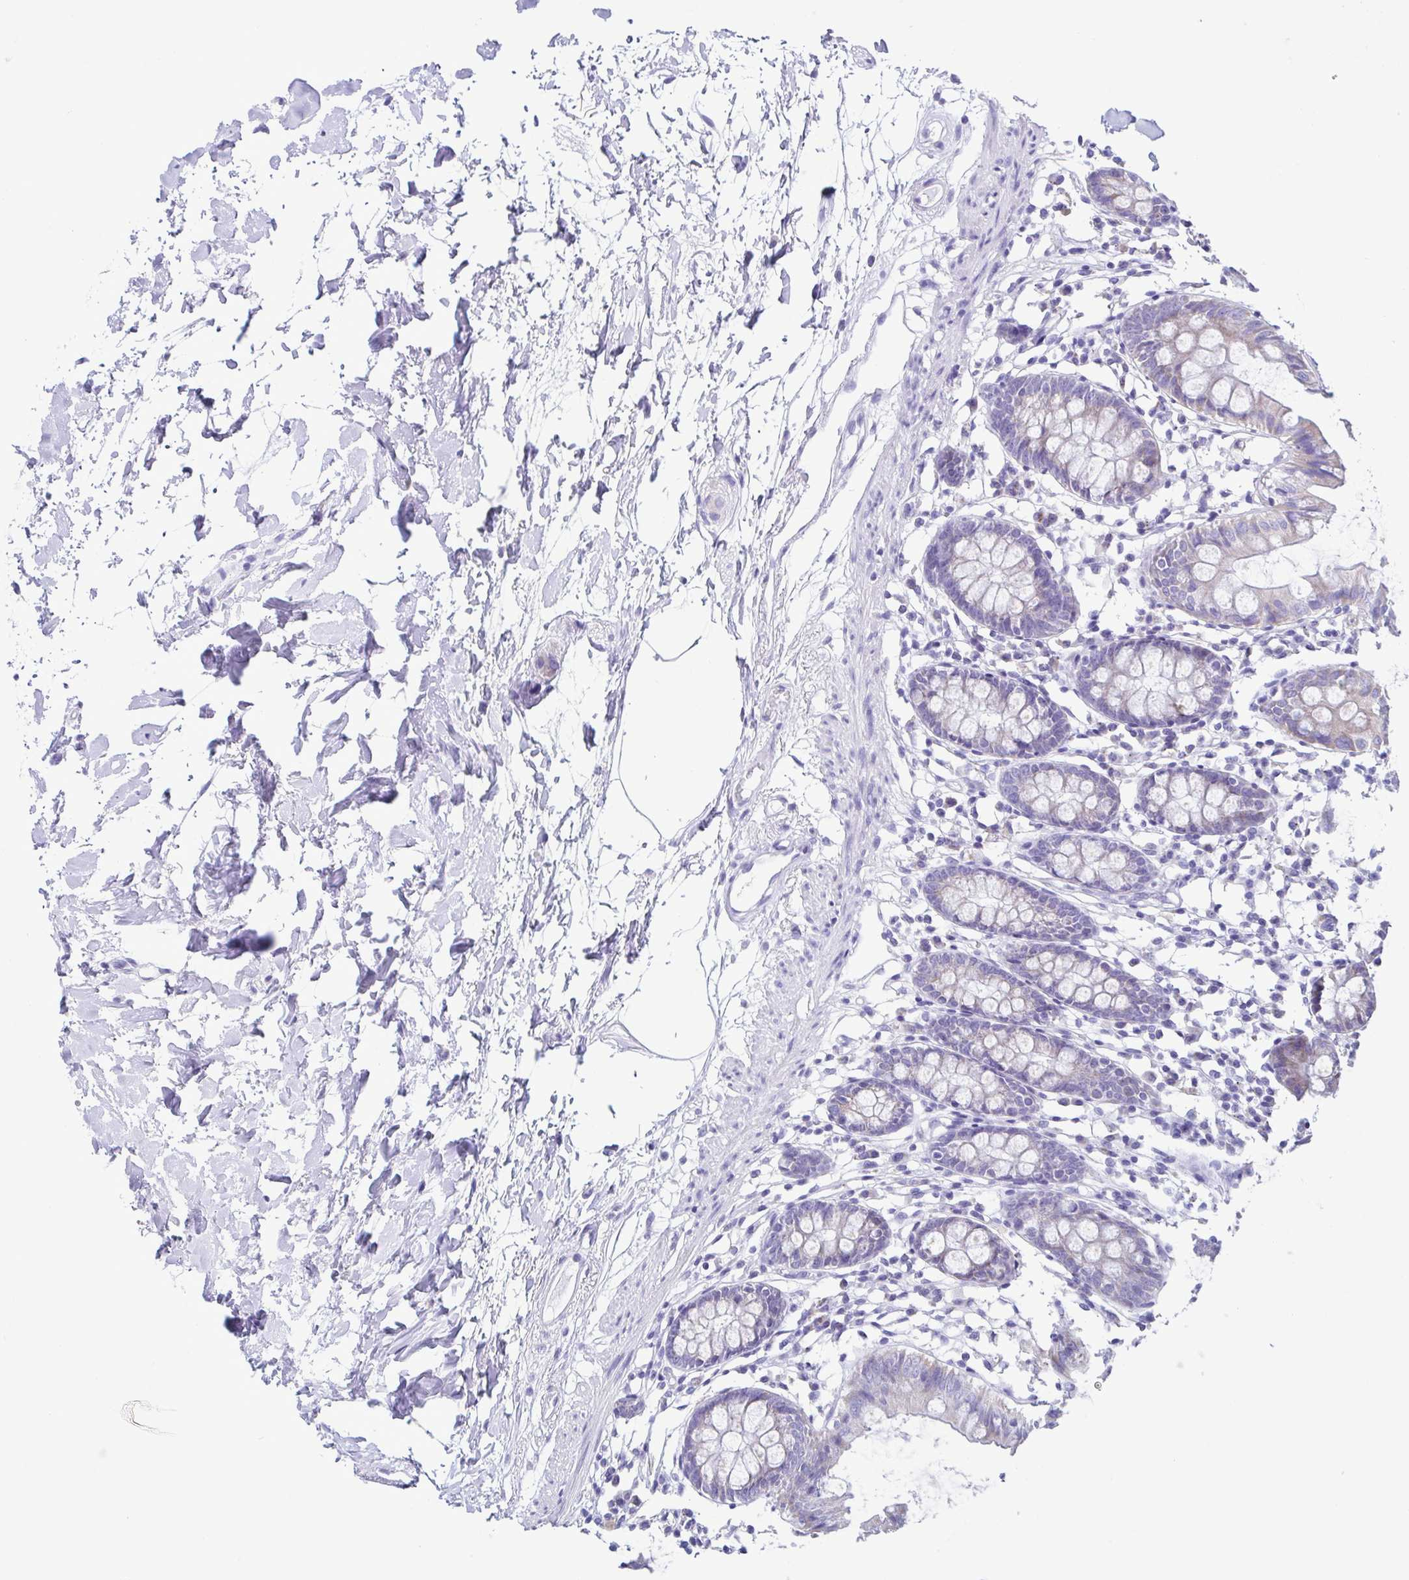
{"staining": {"intensity": "negative", "quantity": "none", "location": "none"}, "tissue": "colon", "cell_type": "Endothelial cells", "image_type": "normal", "snomed": [{"axis": "morphology", "description": "Normal tissue, NOS"}, {"axis": "topography", "description": "Colon"}], "caption": "An IHC photomicrograph of unremarkable colon is shown. There is no staining in endothelial cells of colon.", "gene": "ACTRT3", "patient": {"sex": "female", "age": 84}}